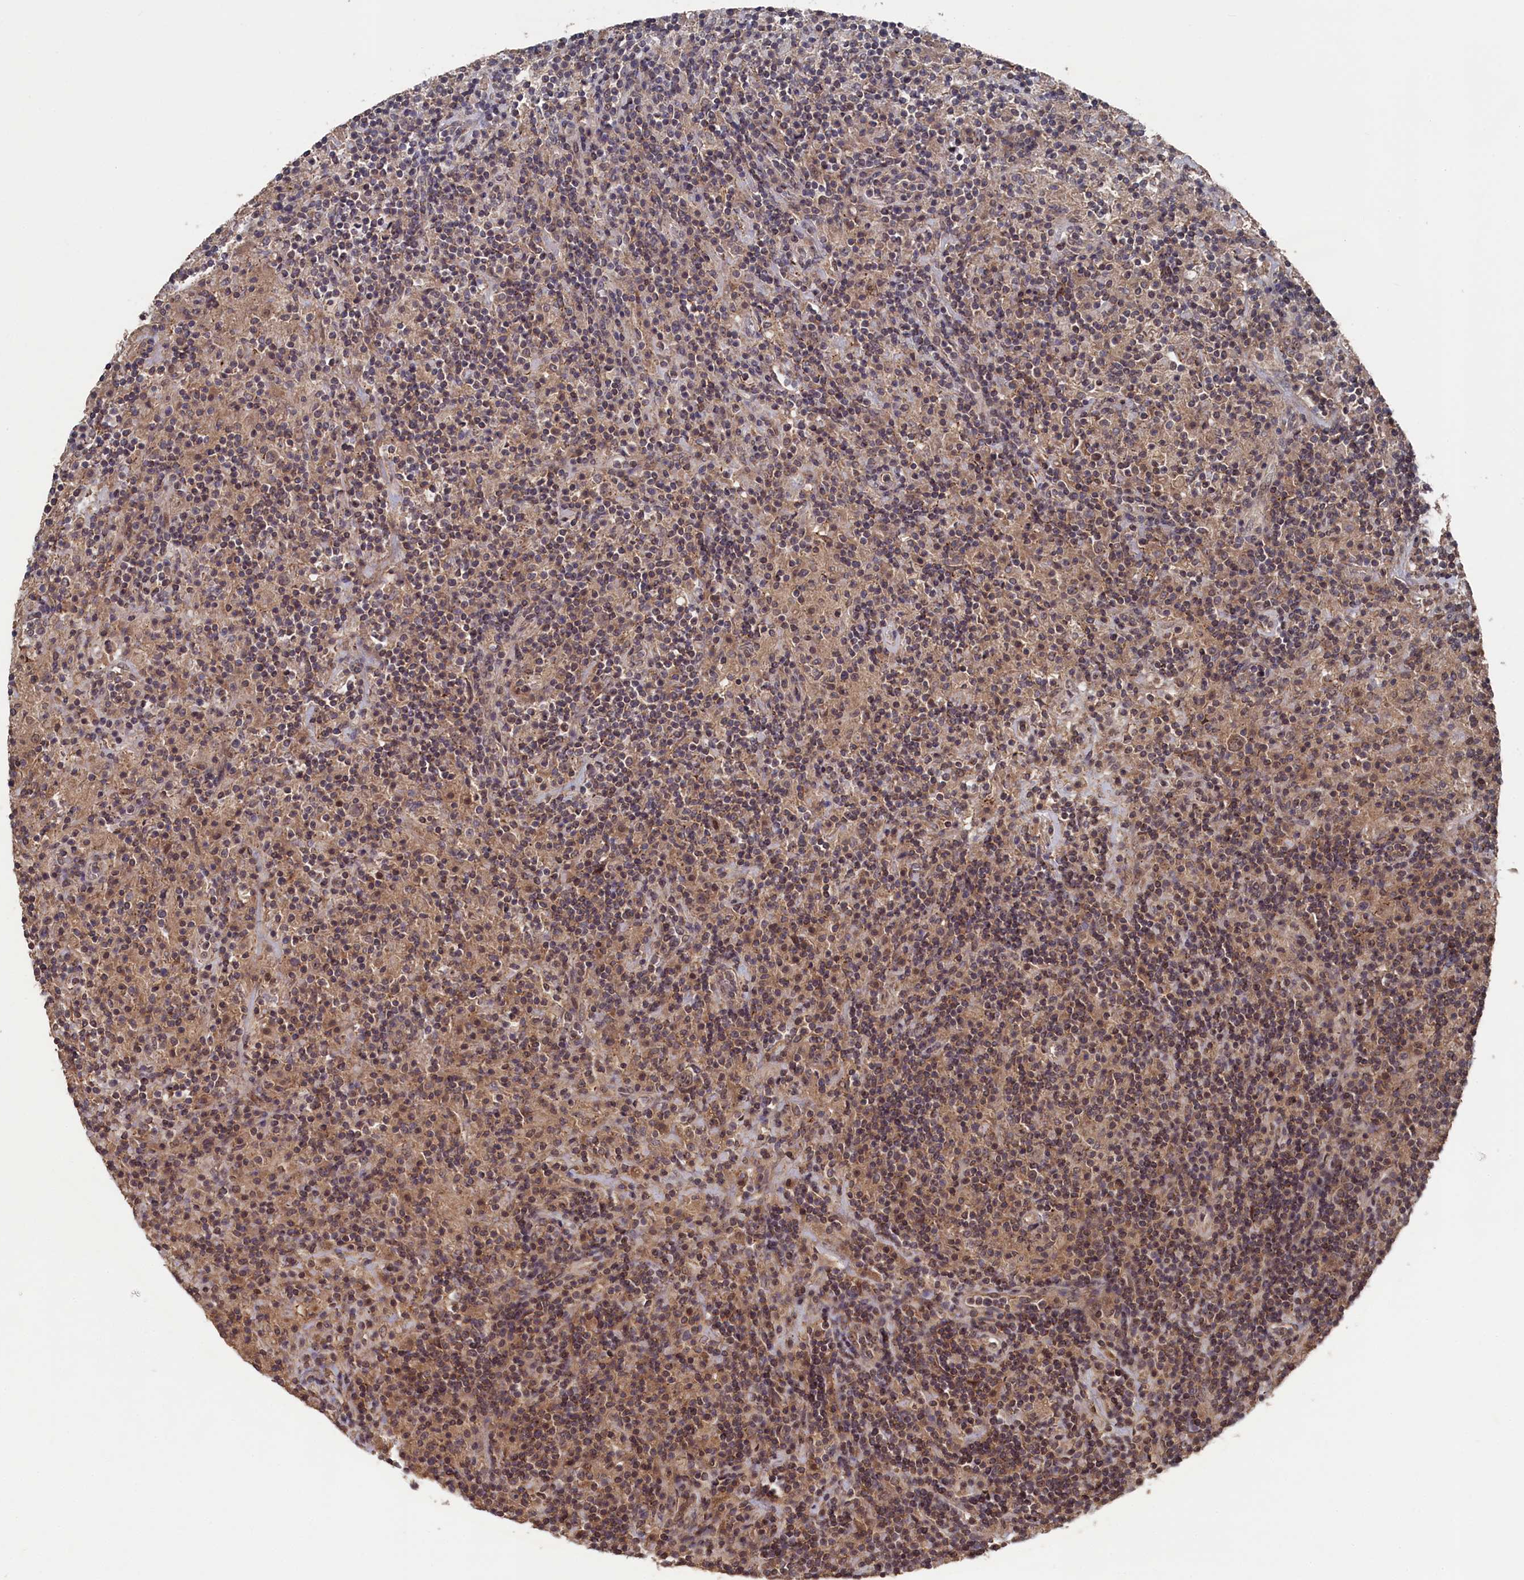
{"staining": {"intensity": "weak", "quantity": ">75%", "location": "cytoplasmic/membranous,nuclear"}, "tissue": "lymphoma", "cell_type": "Tumor cells", "image_type": "cancer", "snomed": [{"axis": "morphology", "description": "Hodgkin's disease, NOS"}, {"axis": "topography", "description": "Lymph node"}], "caption": "IHC (DAB (3,3'-diaminobenzidine)) staining of human lymphoma displays weak cytoplasmic/membranous and nuclear protein positivity in about >75% of tumor cells. (brown staining indicates protein expression, while blue staining denotes nuclei).", "gene": "TMC5", "patient": {"sex": "male", "age": 70}}